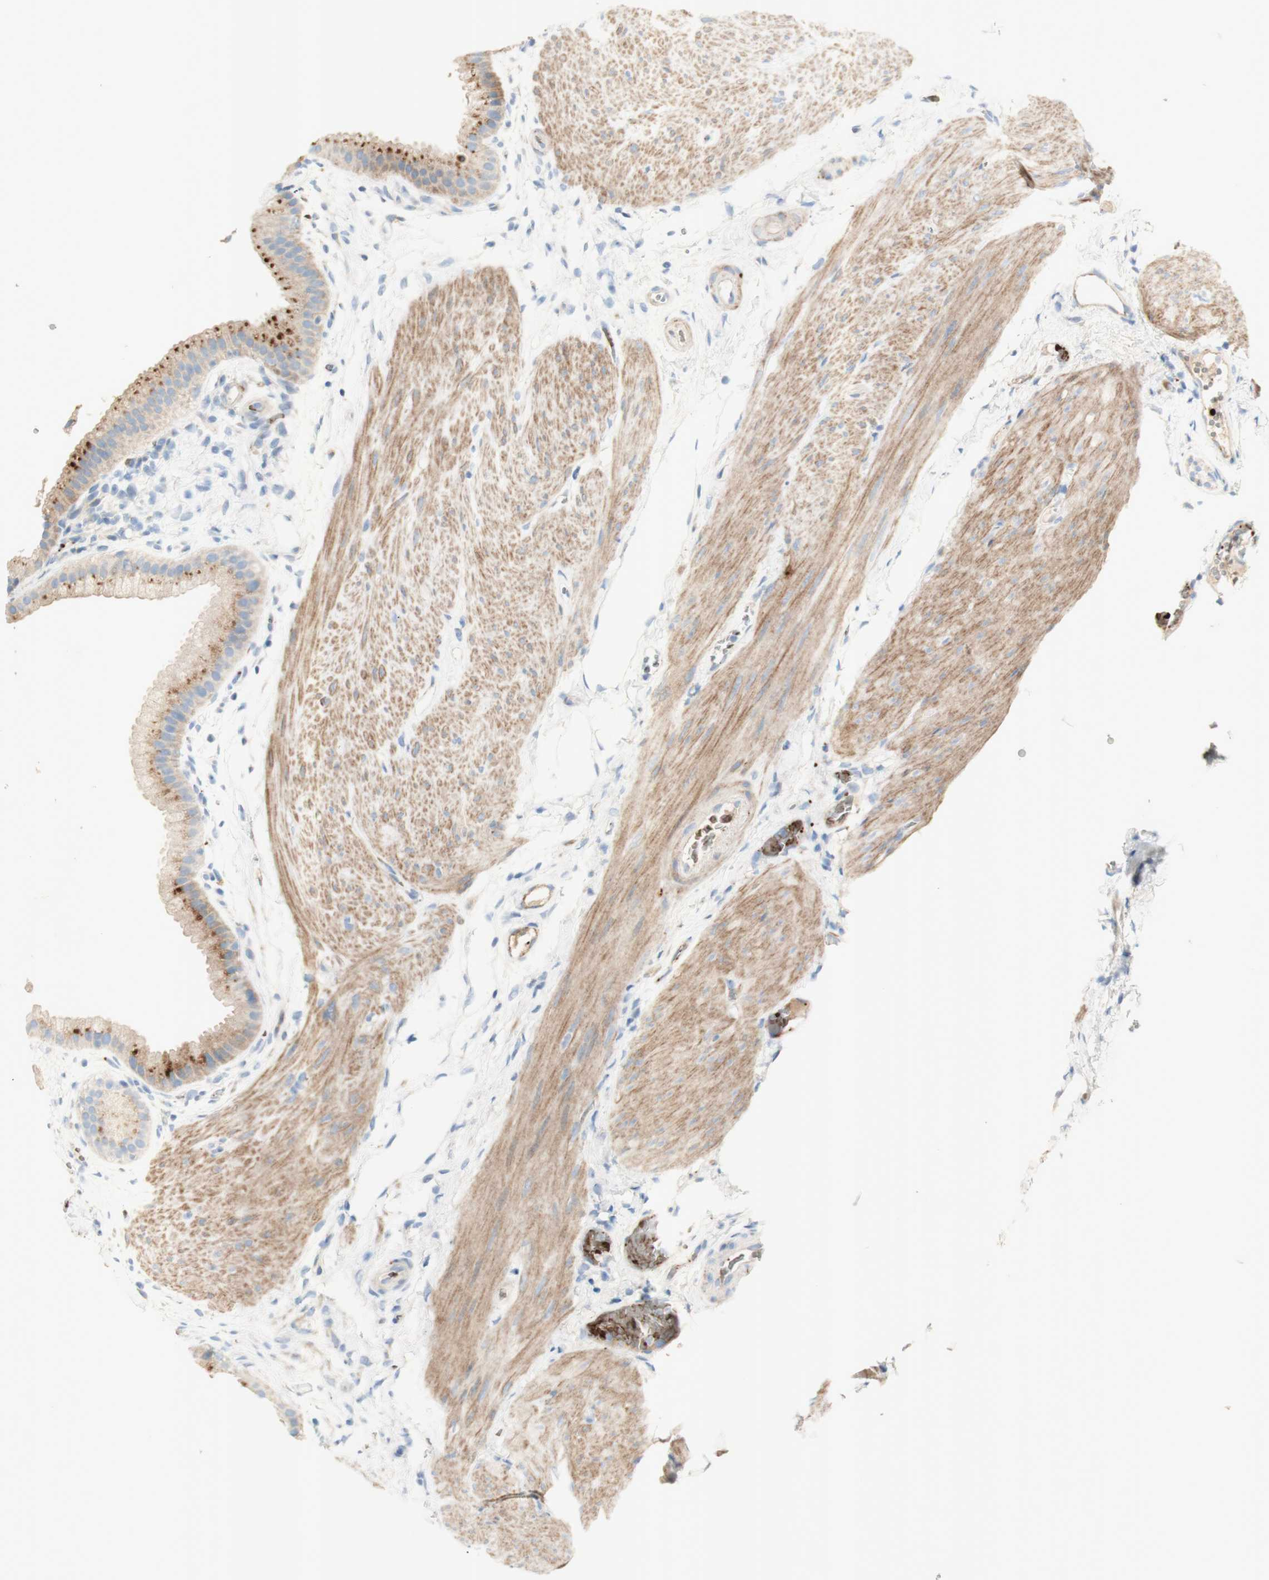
{"staining": {"intensity": "strong", "quantity": ">75%", "location": "cytoplasmic/membranous"}, "tissue": "gallbladder", "cell_type": "Glandular cells", "image_type": "normal", "snomed": [{"axis": "morphology", "description": "Normal tissue, NOS"}, {"axis": "topography", "description": "Gallbladder"}], "caption": "Strong cytoplasmic/membranous expression is identified in about >75% of glandular cells in normal gallbladder.", "gene": "GAN", "patient": {"sex": "female", "age": 64}}